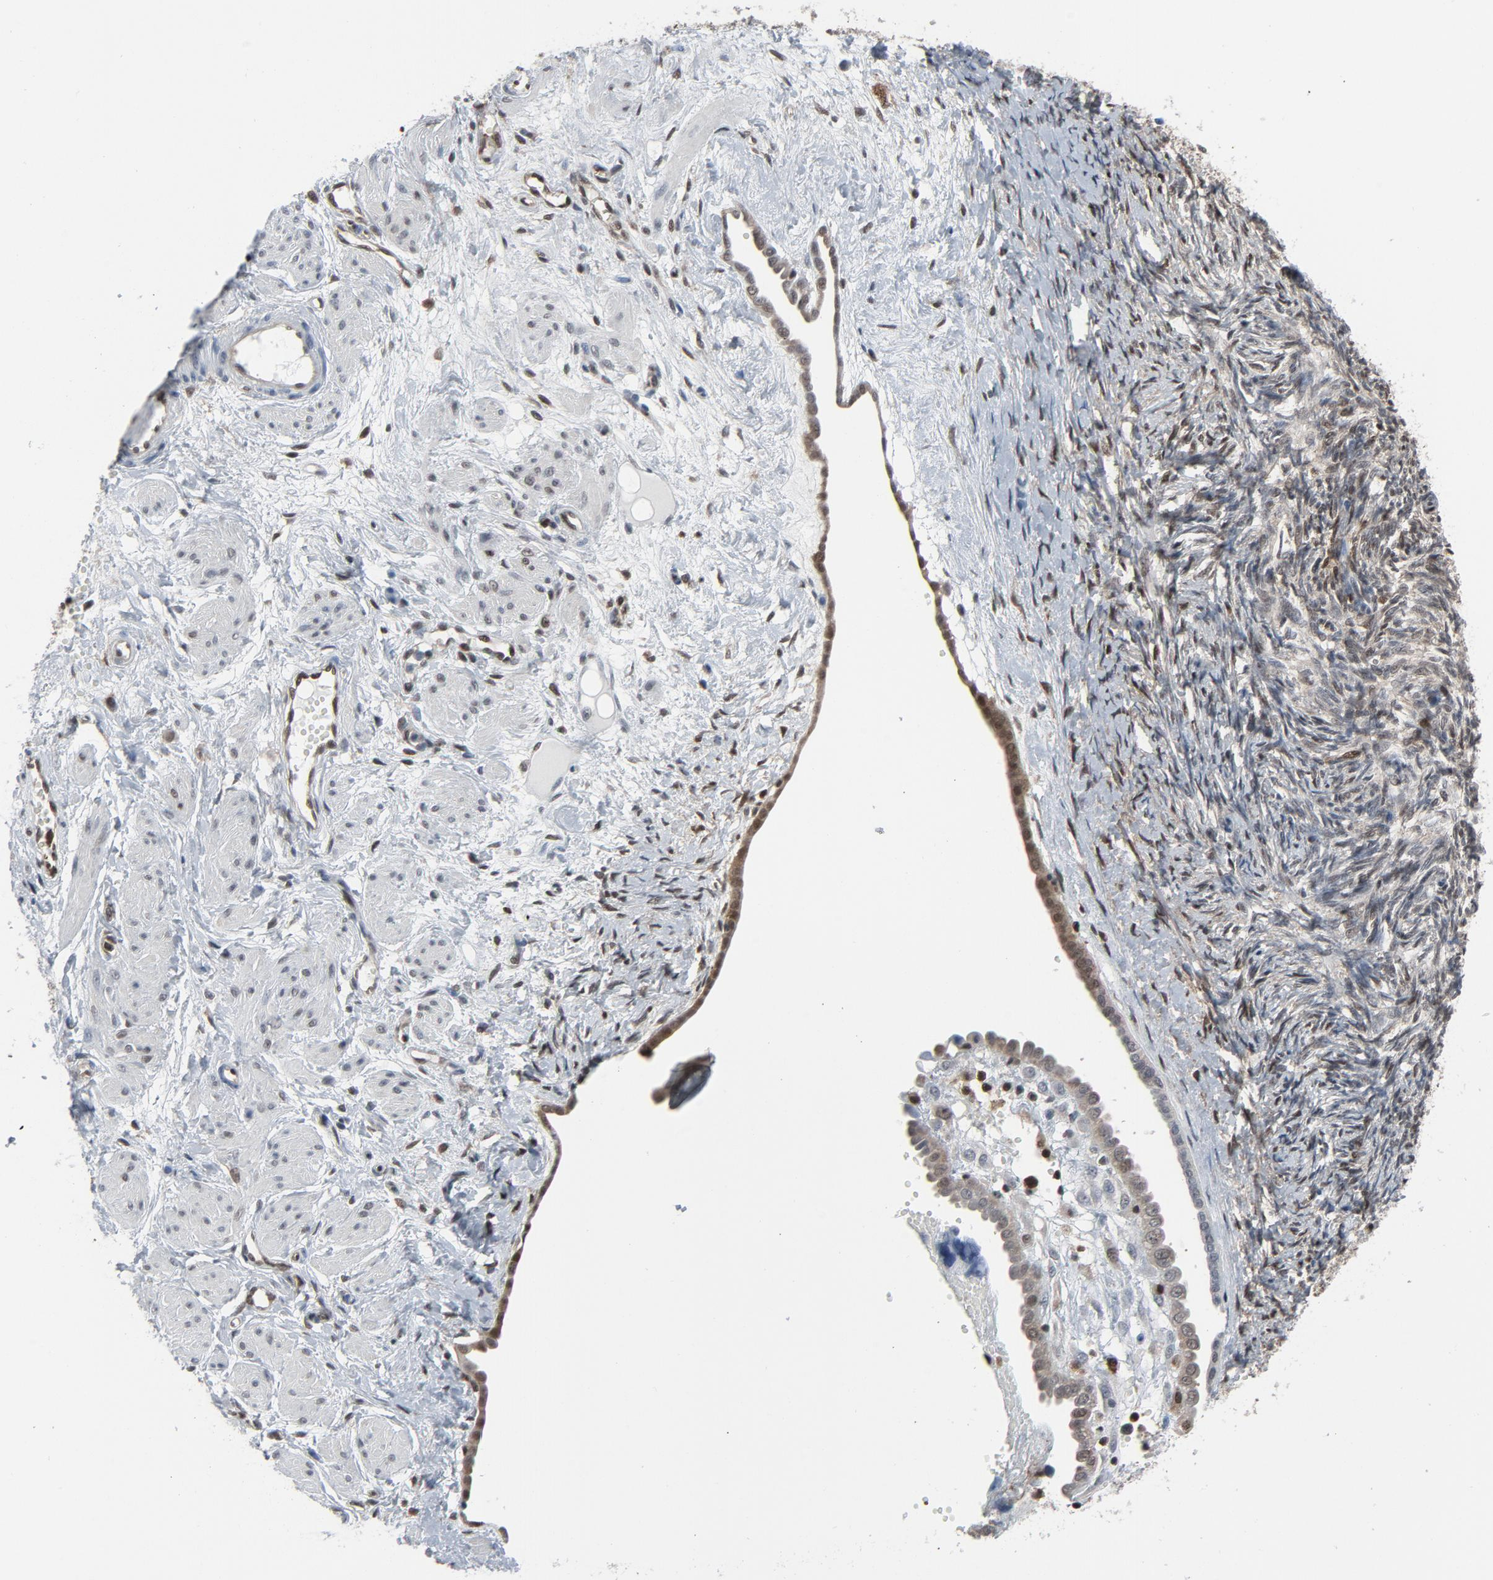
{"staining": {"intensity": "moderate", "quantity": "25%-75%", "location": "cytoplasmic/membranous"}, "tissue": "ovarian cancer", "cell_type": "Tumor cells", "image_type": "cancer", "snomed": [{"axis": "morphology", "description": "Normal tissue, NOS"}, {"axis": "morphology", "description": "Cystadenocarcinoma, serous, NOS"}, {"axis": "topography", "description": "Ovary"}], "caption": "Brown immunohistochemical staining in ovarian cancer reveals moderate cytoplasmic/membranous positivity in approximately 25%-75% of tumor cells. (IHC, brightfield microscopy, high magnification).", "gene": "STAT5A", "patient": {"sex": "female", "age": 62}}